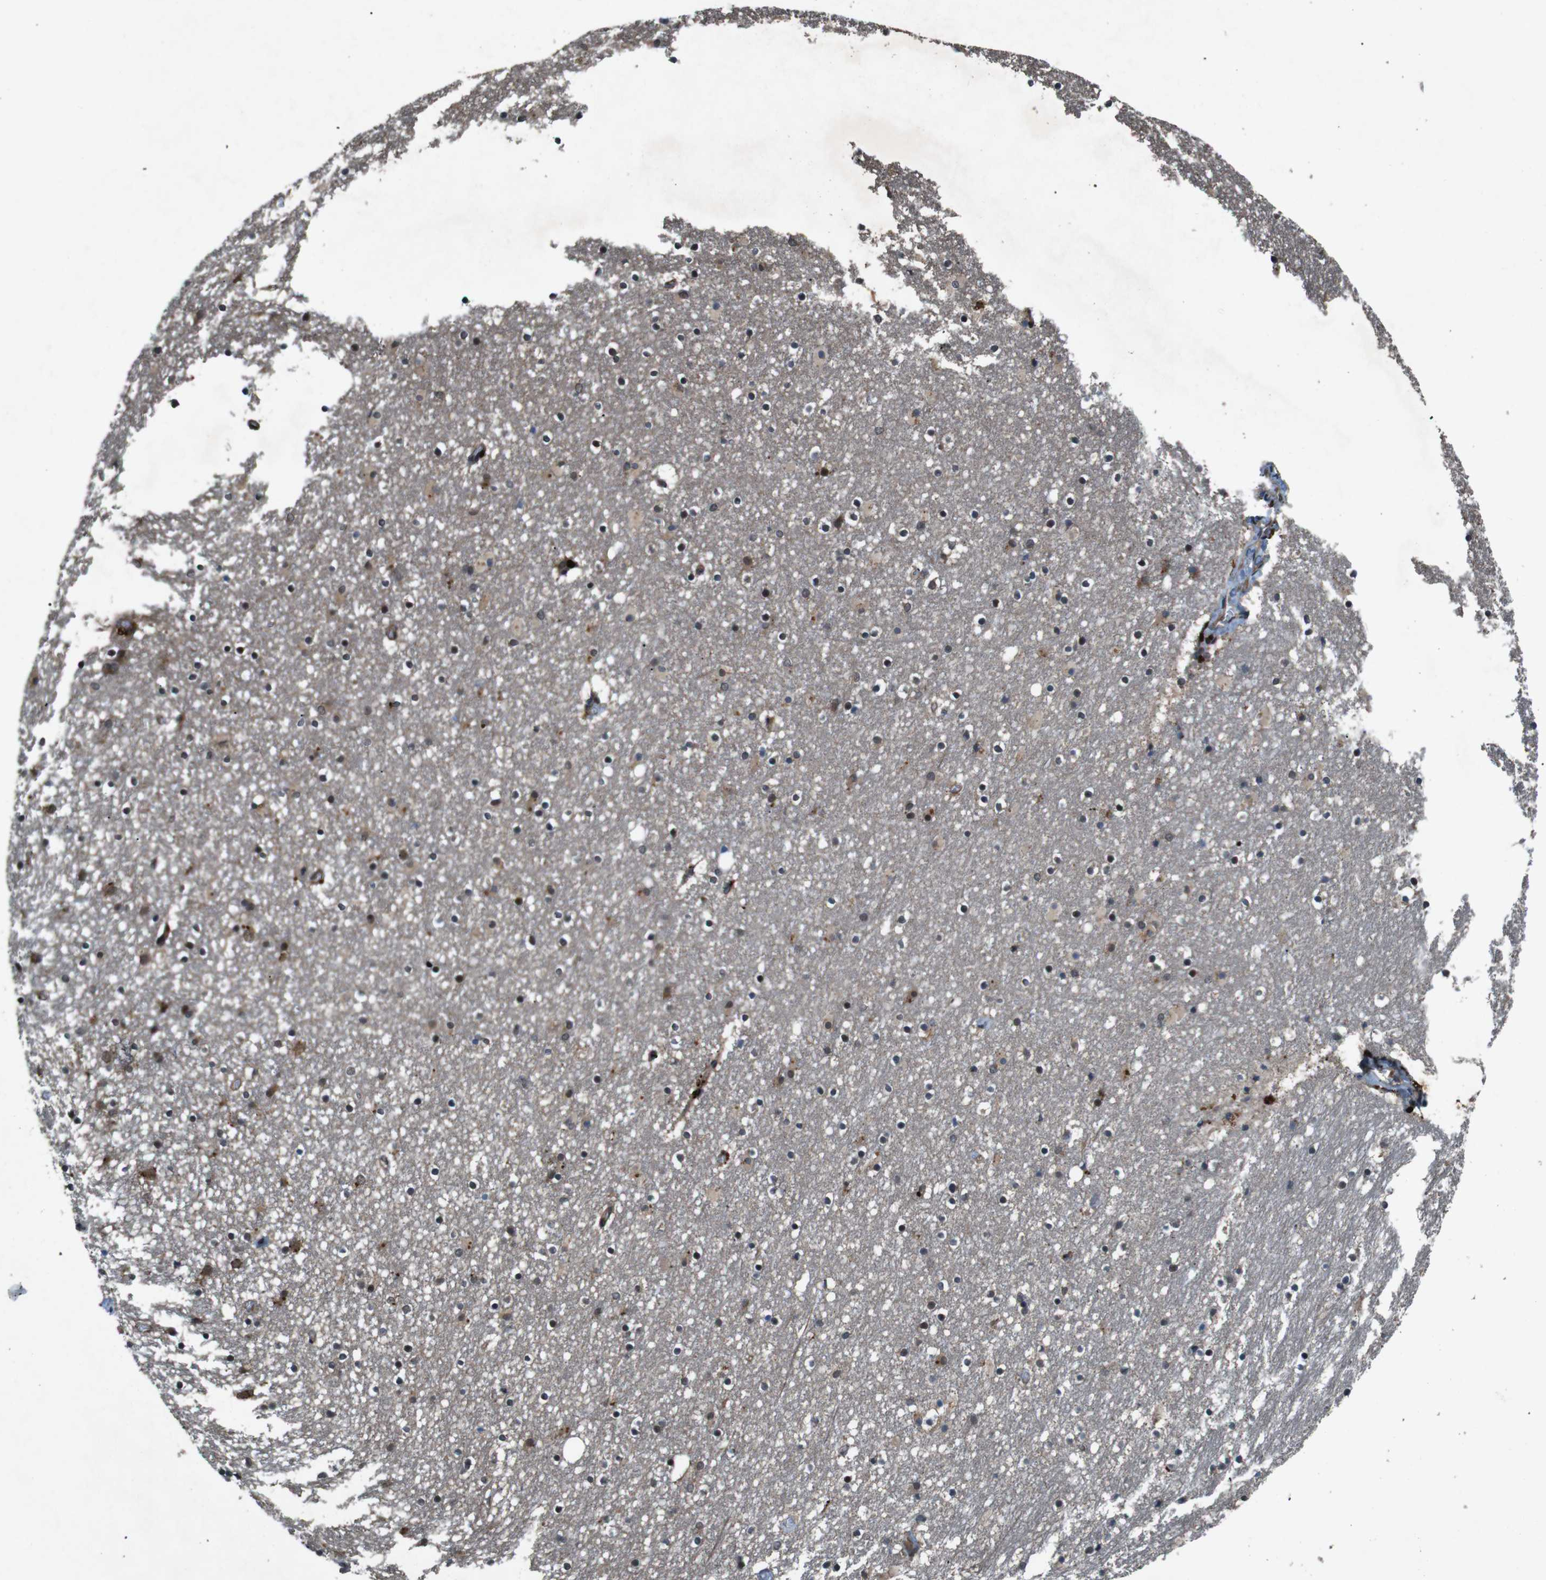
{"staining": {"intensity": "moderate", "quantity": "25%-75%", "location": "cytoplasmic/membranous,nuclear"}, "tissue": "caudate", "cell_type": "Glial cells", "image_type": "normal", "snomed": [{"axis": "morphology", "description": "Normal tissue, NOS"}, {"axis": "topography", "description": "Lateral ventricle wall"}], "caption": "Immunohistochemistry micrograph of normal caudate: human caudate stained using IHC exhibits medium levels of moderate protein expression localized specifically in the cytoplasmic/membranous,nuclear of glial cells, appearing as a cytoplasmic/membranous,nuclear brown color.", "gene": "SOCS1", "patient": {"sex": "male", "age": 45}}